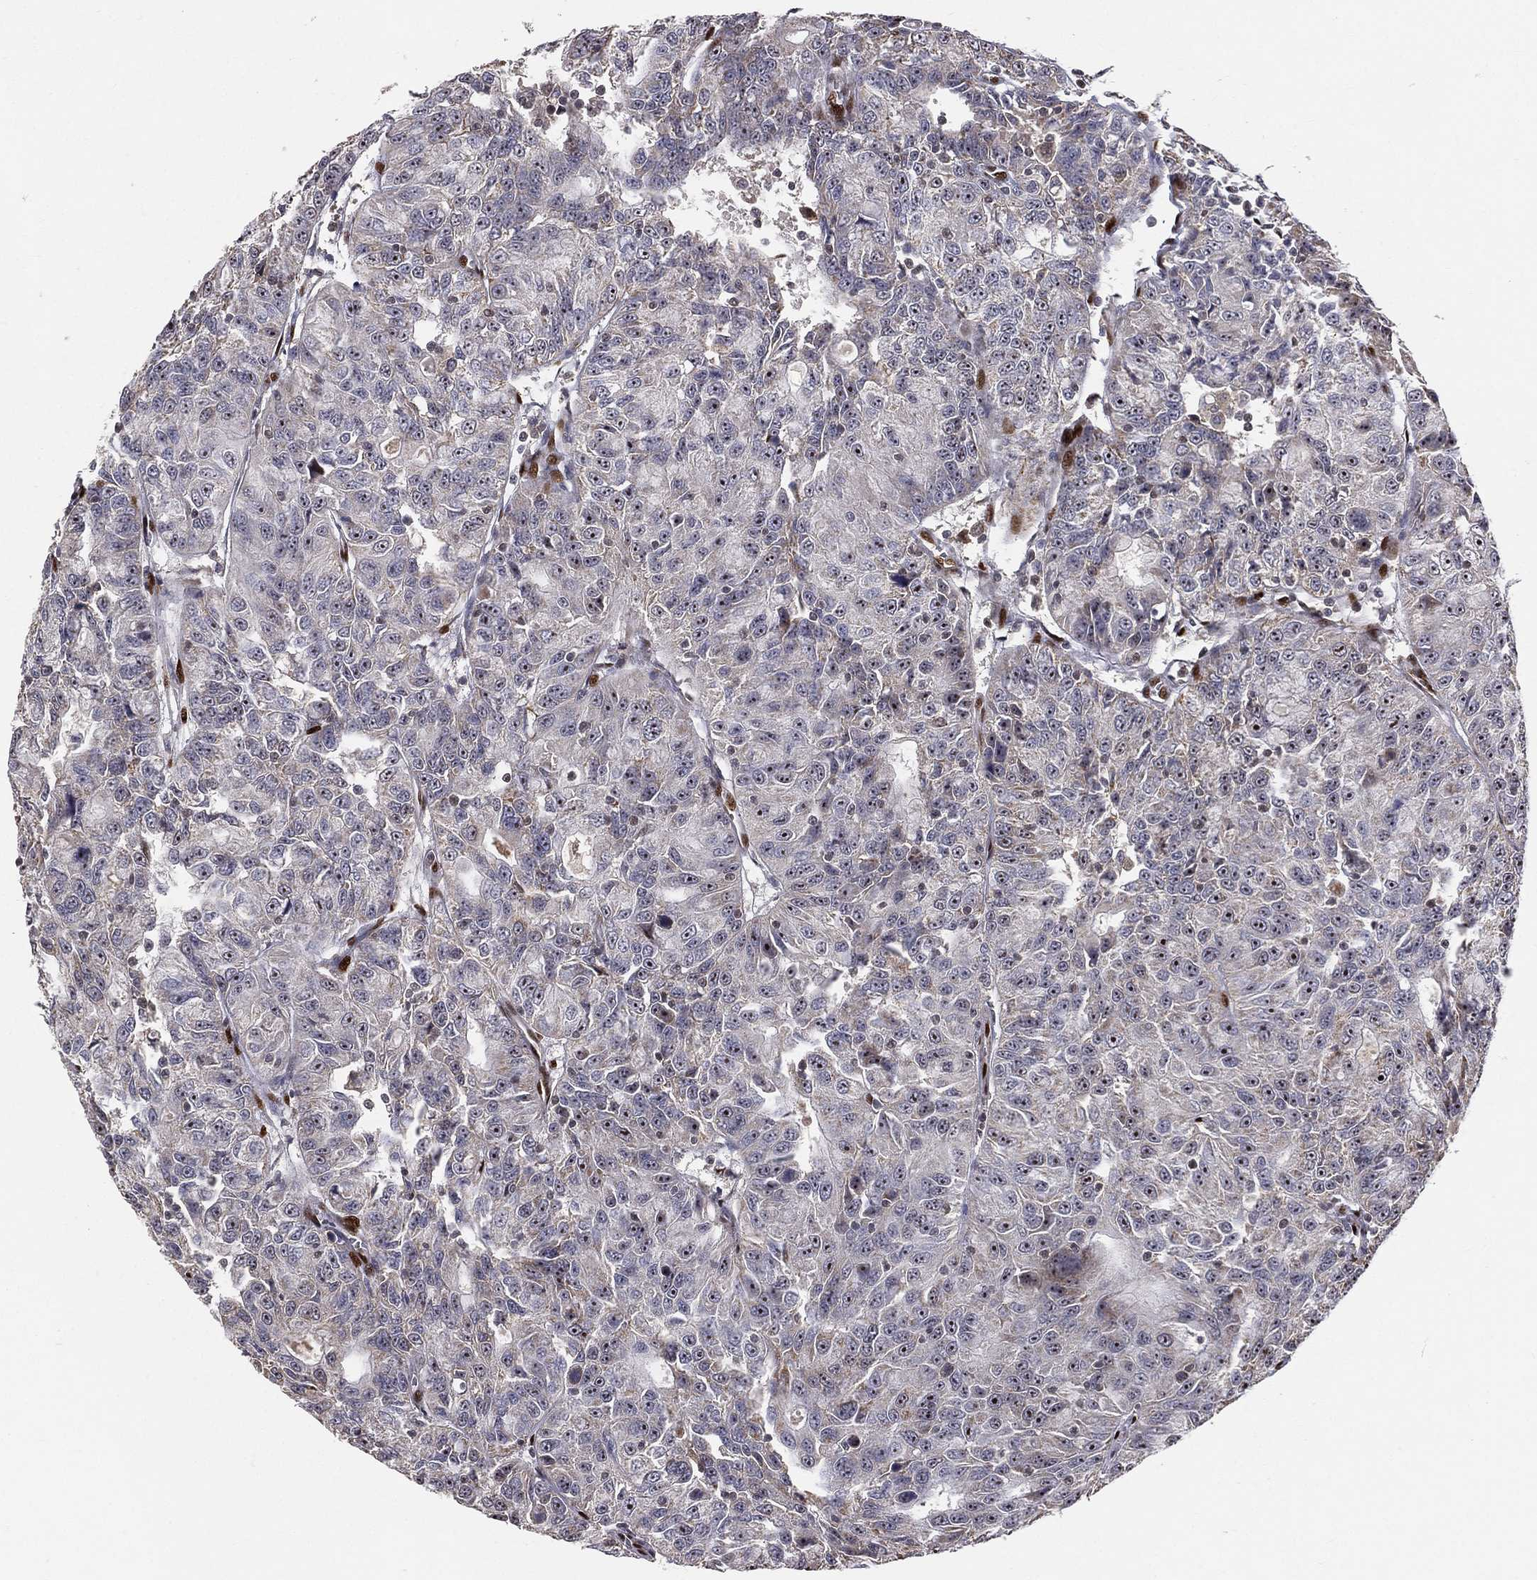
{"staining": {"intensity": "moderate", "quantity": "<25%", "location": "cytoplasmic/membranous"}, "tissue": "urothelial cancer", "cell_type": "Tumor cells", "image_type": "cancer", "snomed": [{"axis": "morphology", "description": "Urothelial carcinoma, NOS"}, {"axis": "morphology", "description": "Urothelial carcinoma, High grade"}, {"axis": "topography", "description": "Urinary bladder"}], "caption": "Brown immunohistochemical staining in human urothelial cancer demonstrates moderate cytoplasmic/membranous positivity in approximately <25% of tumor cells.", "gene": "ZEB1", "patient": {"sex": "female", "age": 73}}